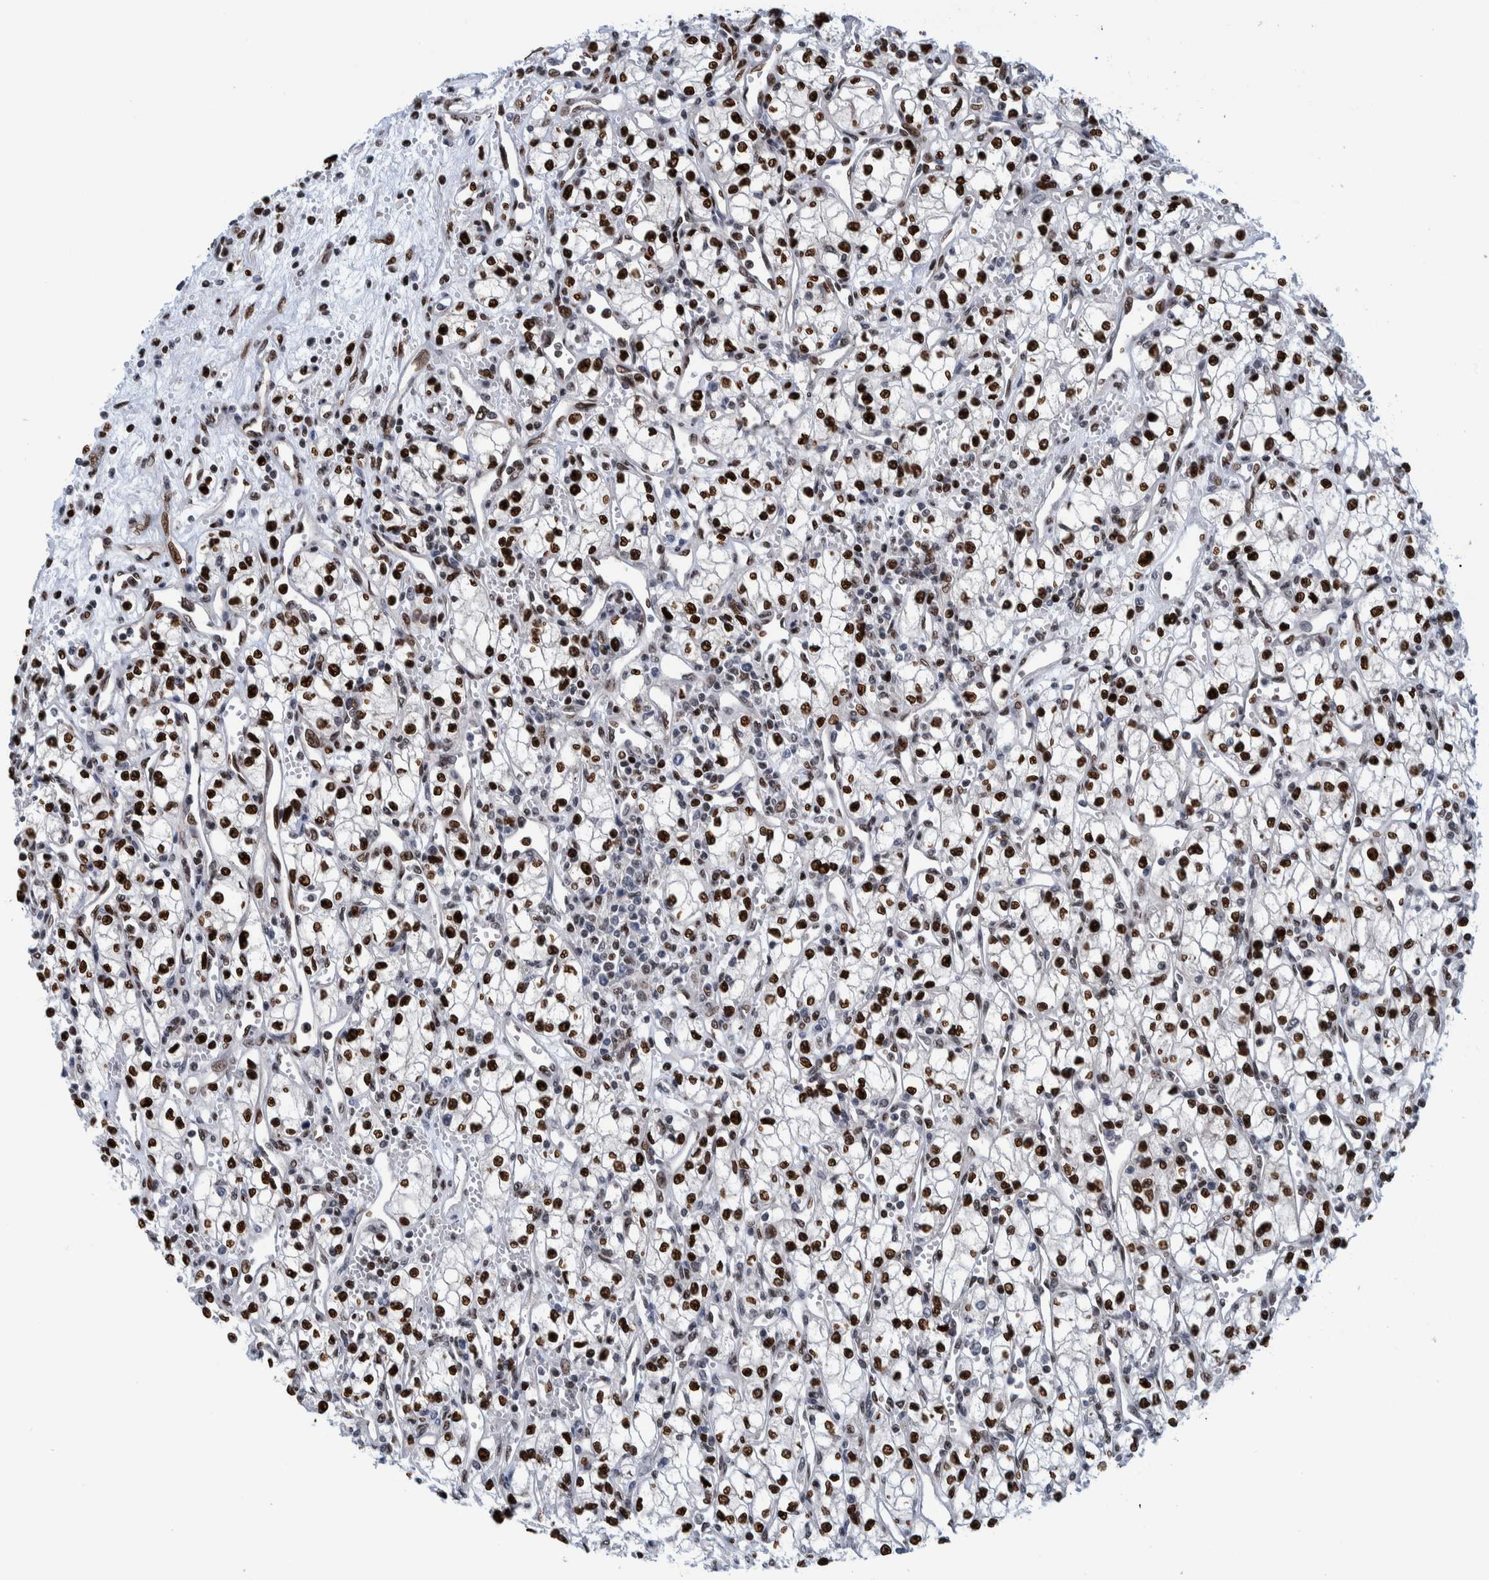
{"staining": {"intensity": "strong", "quantity": ">75%", "location": "nuclear"}, "tissue": "renal cancer", "cell_type": "Tumor cells", "image_type": "cancer", "snomed": [{"axis": "morphology", "description": "Adenocarcinoma, NOS"}, {"axis": "topography", "description": "Kidney"}], "caption": "A brown stain highlights strong nuclear staining of a protein in human renal cancer (adenocarcinoma) tumor cells. Nuclei are stained in blue.", "gene": "HEATR9", "patient": {"sex": "male", "age": 59}}